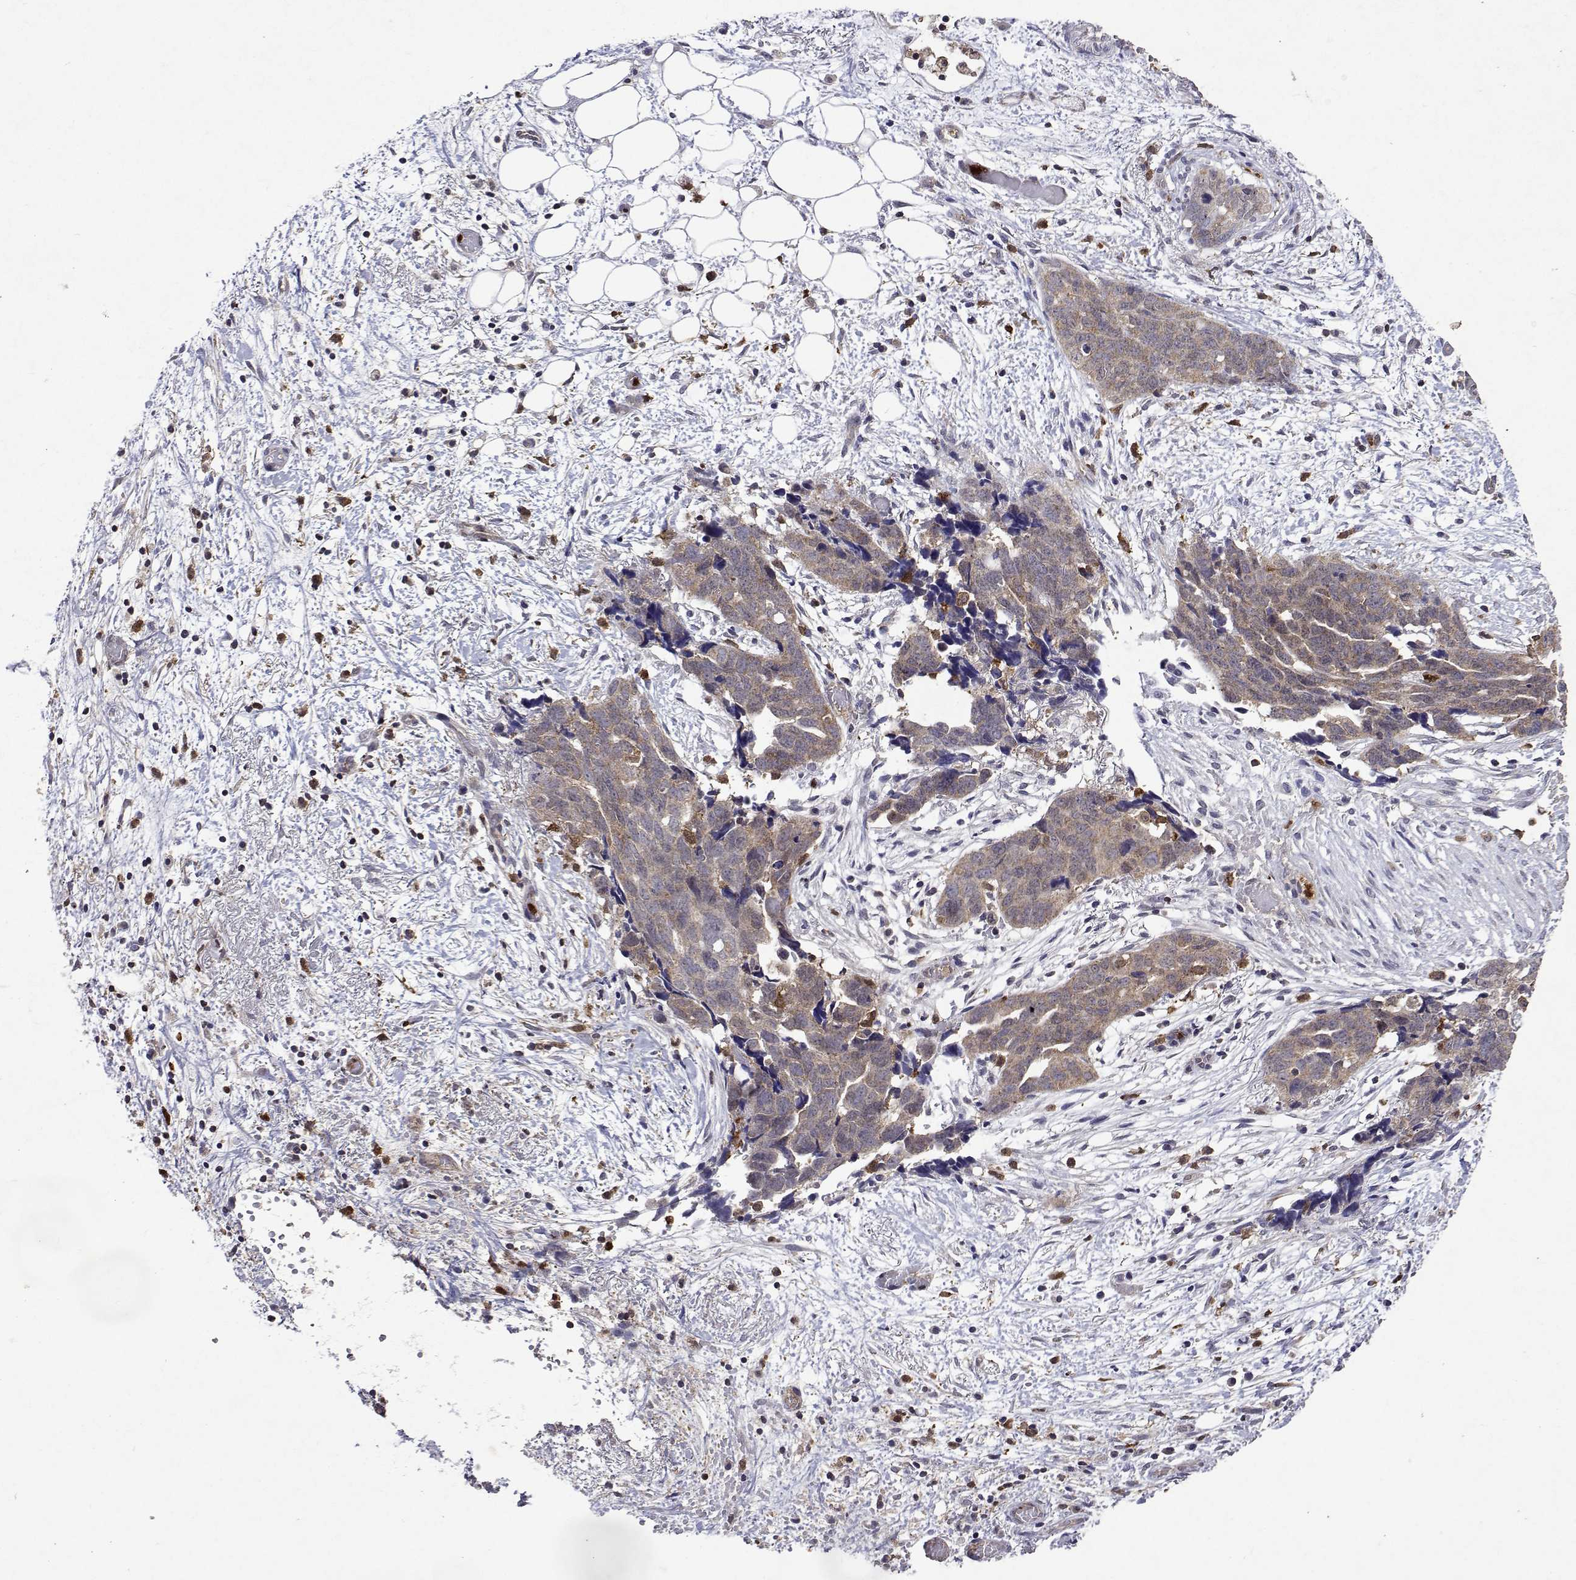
{"staining": {"intensity": "weak", "quantity": ">75%", "location": "cytoplasmic/membranous"}, "tissue": "ovarian cancer", "cell_type": "Tumor cells", "image_type": "cancer", "snomed": [{"axis": "morphology", "description": "Cystadenocarcinoma, serous, NOS"}, {"axis": "topography", "description": "Ovary"}], "caption": "Protein analysis of ovarian cancer (serous cystadenocarcinoma) tissue demonstrates weak cytoplasmic/membranous expression in approximately >75% of tumor cells.", "gene": "APAF1", "patient": {"sex": "female", "age": 69}}